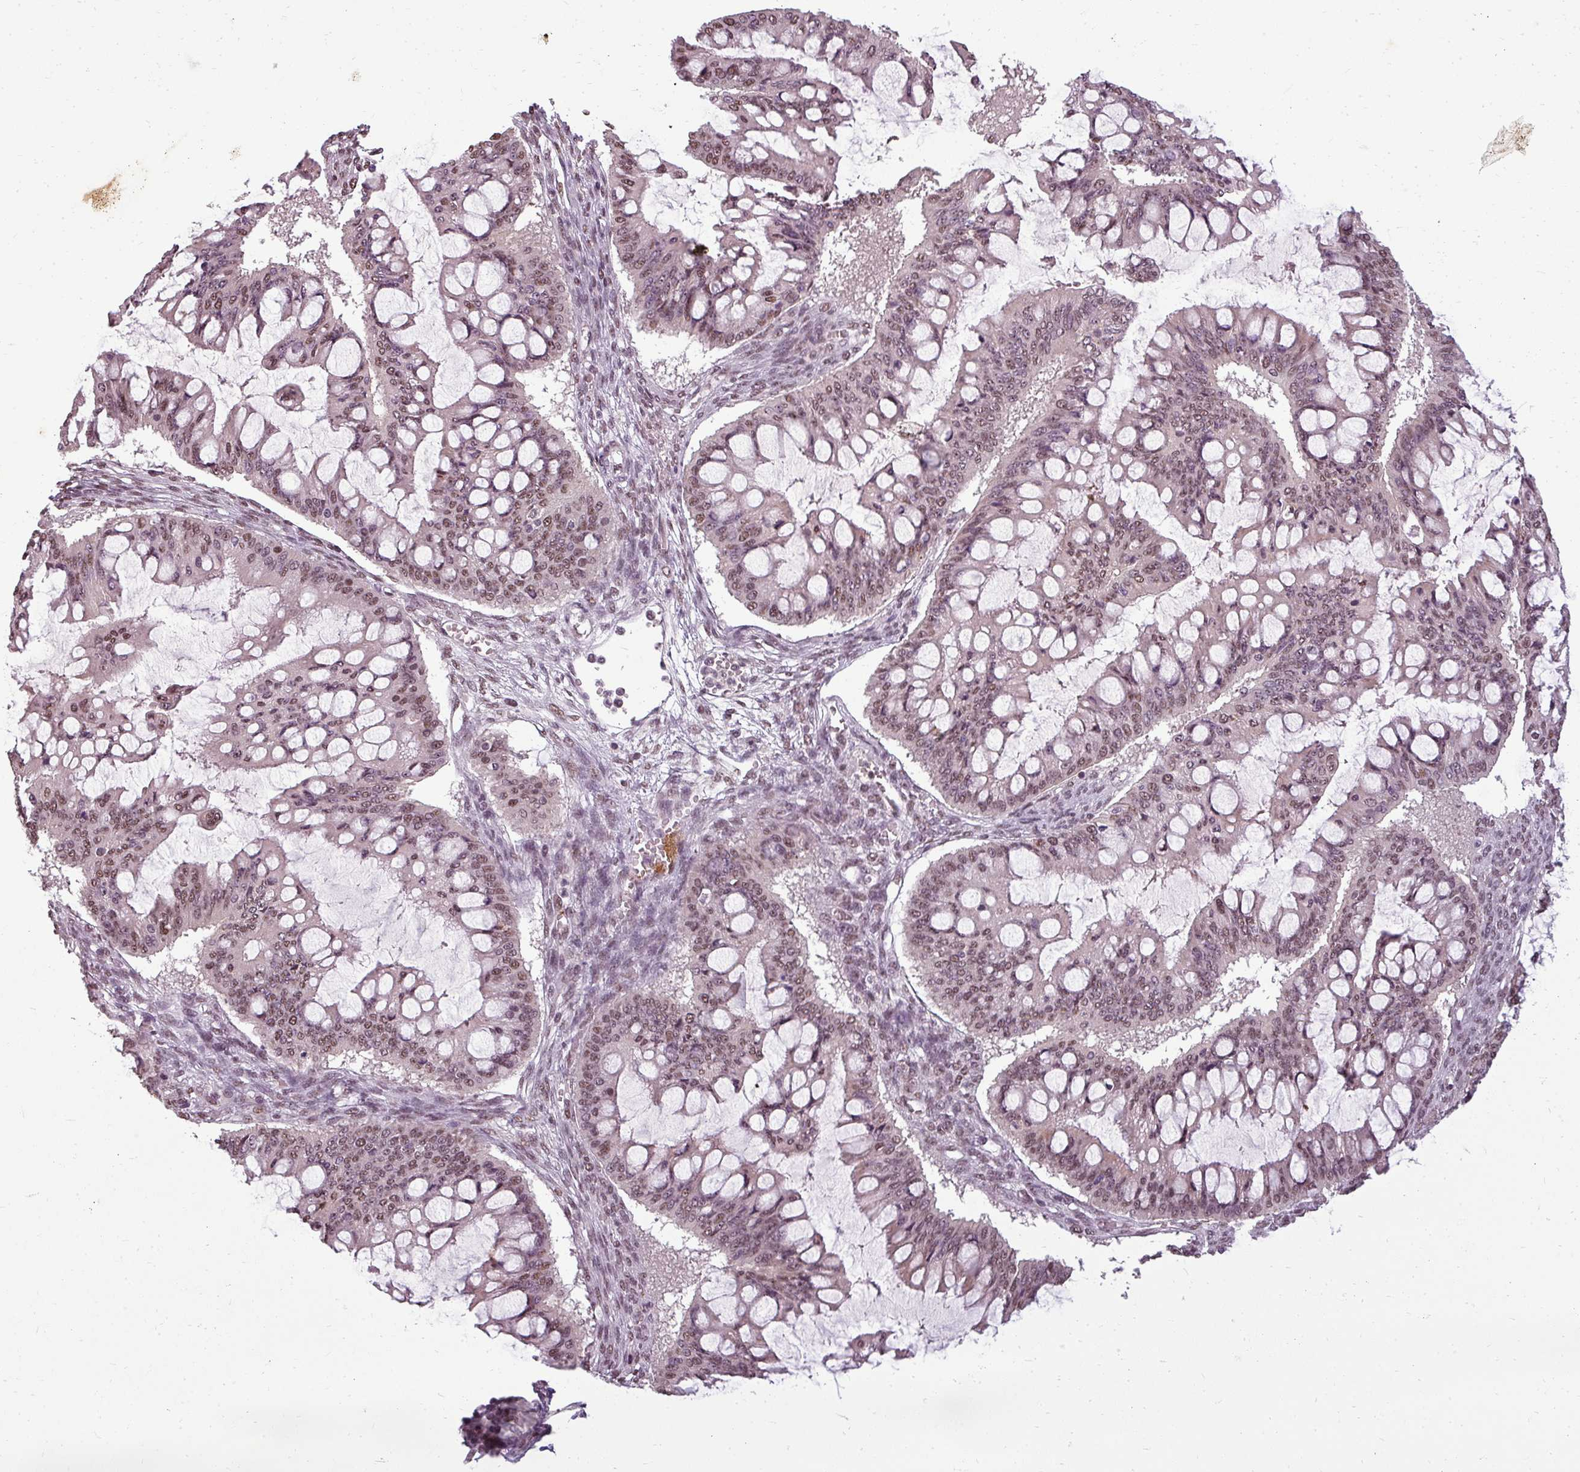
{"staining": {"intensity": "moderate", "quantity": ">75%", "location": "nuclear"}, "tissue": "ovarian cancer", "cell_type": "Tumor cells", "image_type": "cancer", "snomed": [{"axis": "morphology", "description": "Cystadenocarcinoma, mucinous, NOS"}, {"axis": "topography", "description": "Ovary"}], "caption": "Immunohistochemistry (IHC) (DAB) staining of ovarian mucinous cystadenocarcinoma demonstrates moderate nuclear protein expression in about >75% of tumor cells.", "gene": "BCAS3", "patient": {"sex": "female", "age": 73}}